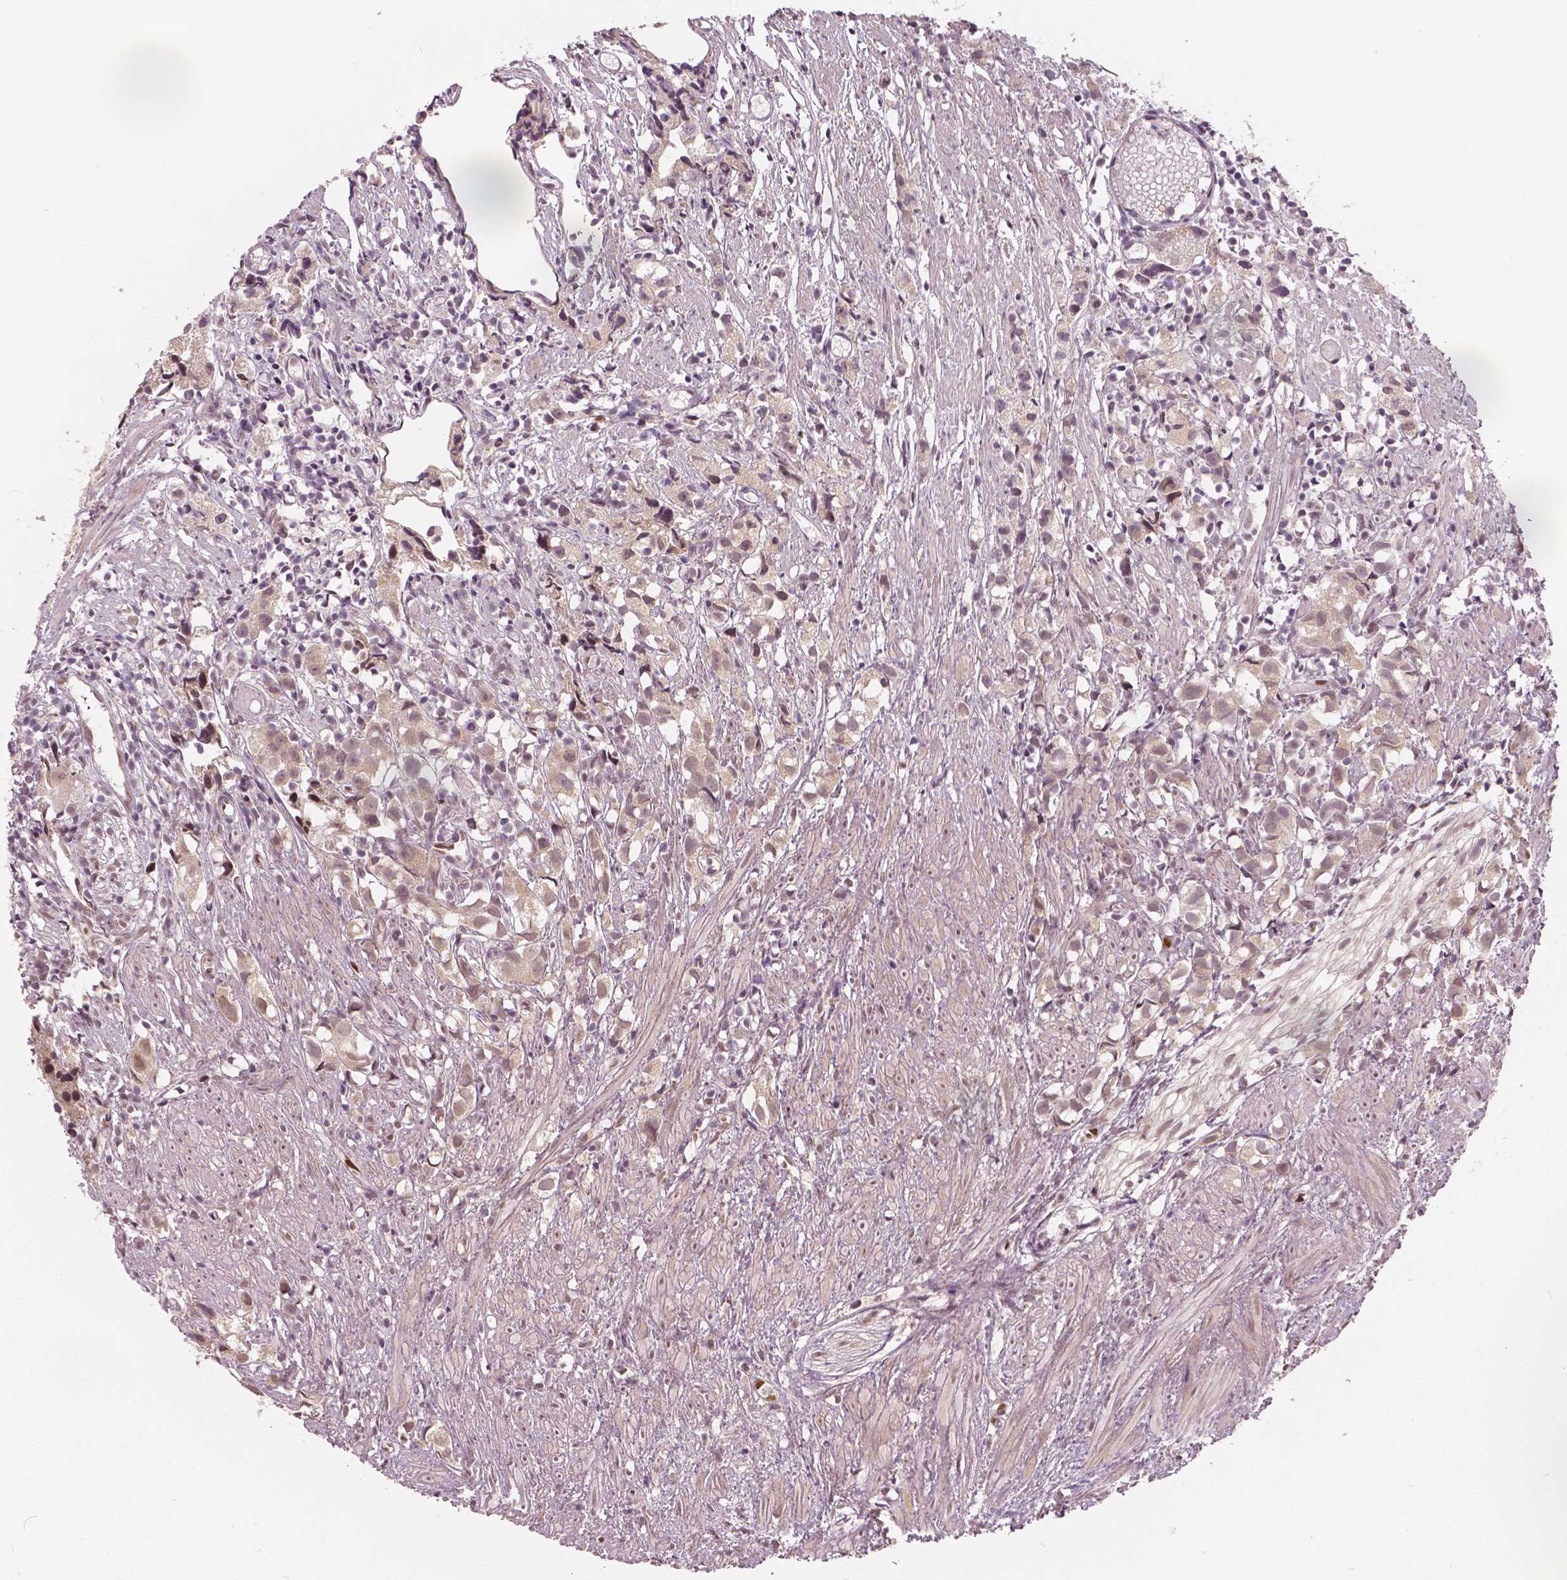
{"staining": {"intensity": "negative", "quantity": "none", "location": "none"}, "tissue": "prostate cancer", "cell_type": "Tumor cells", "image_type": "cancer", "snomed": [{"axis": "morphology", "description": "Adenocarcinoma, High grade"}, {"axis": "topography", "description": "Prostate"}], "caption": "Immunohistochemistry (IHC) of prostate cancer (high-grade adenocarcinoma) exhibits no positivity in tumor cells.", "gene": "HMBOX1", "patient": {"sex": "male", "age": 68}}